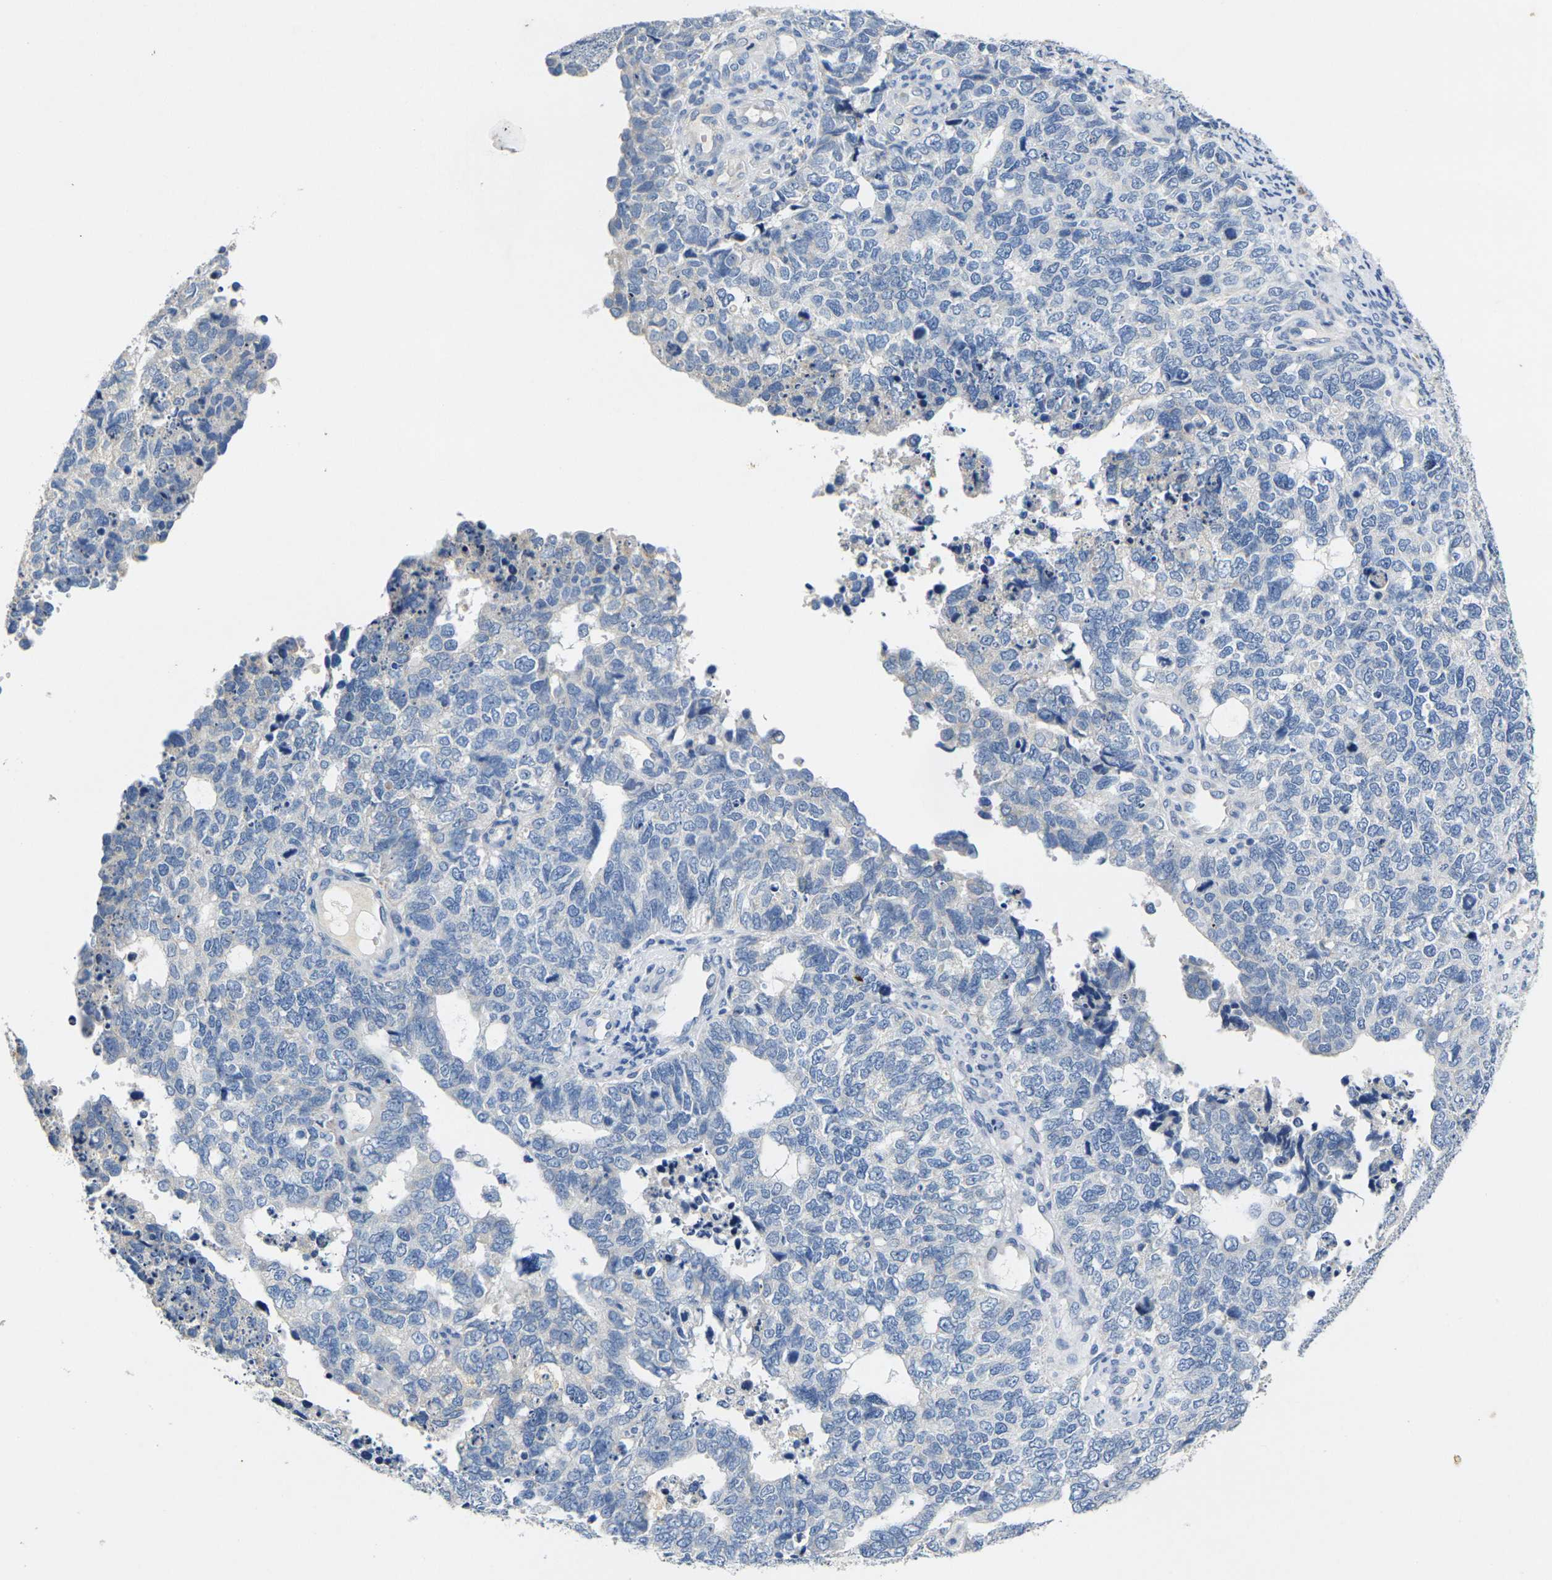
{"staining": {"intensity": "negative", "quantity": "none", "location": "none"}, "tissue": "cervical cancer", "cell_type": "Tumor cells", "image_type": "cancer", "snomed": [{"axis": "morphology", "description": "Squamous cell carcinoma, NOS"}, {"axis": "topography", "description": "Cervix"}], "caption": "Protein analysis of cervical cancer (squamous cell carcinoma) demonstrates no significant positivity in tumor cells.", "gene": "NOCT", "patient": {"sex": "female", "age": 63}}